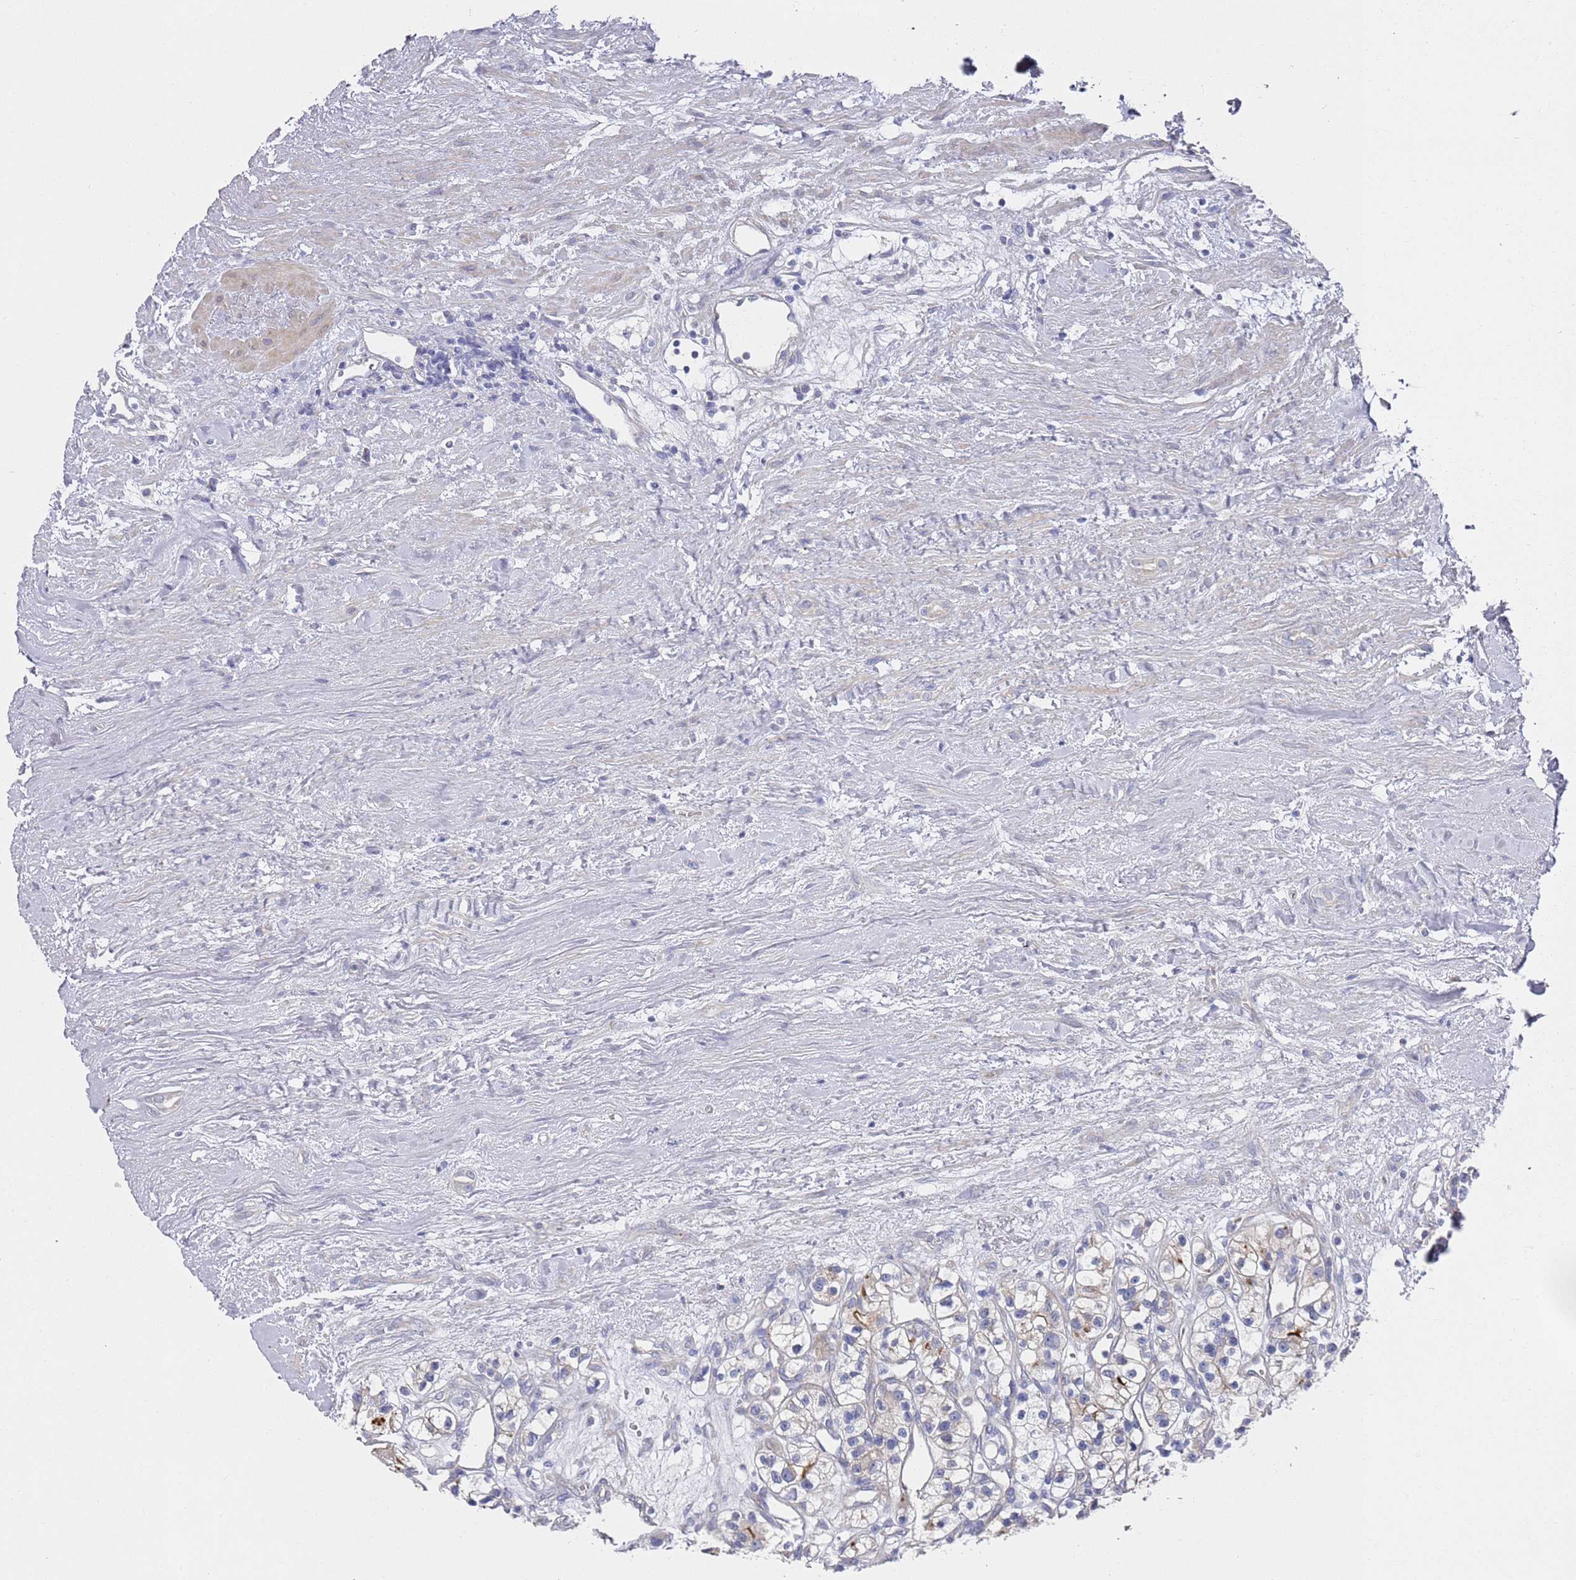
{"staining": {"intensity": "negative", "quantity": "none", "location": "none"}, "tissue": "renal cancer", "cell_type": "Tumor cells", "image_type": "cancer", "snomed": [{"axis": "morphology", "description": "Adenocarcinoma, NOS"}, {"axis": "topography", "description": "Kidney"}], "caption": "Tumor cells show no significant protein positivity in renal cancer.", "gene": "SCAPER", "patient": {"sex": "female", "age": 57}}